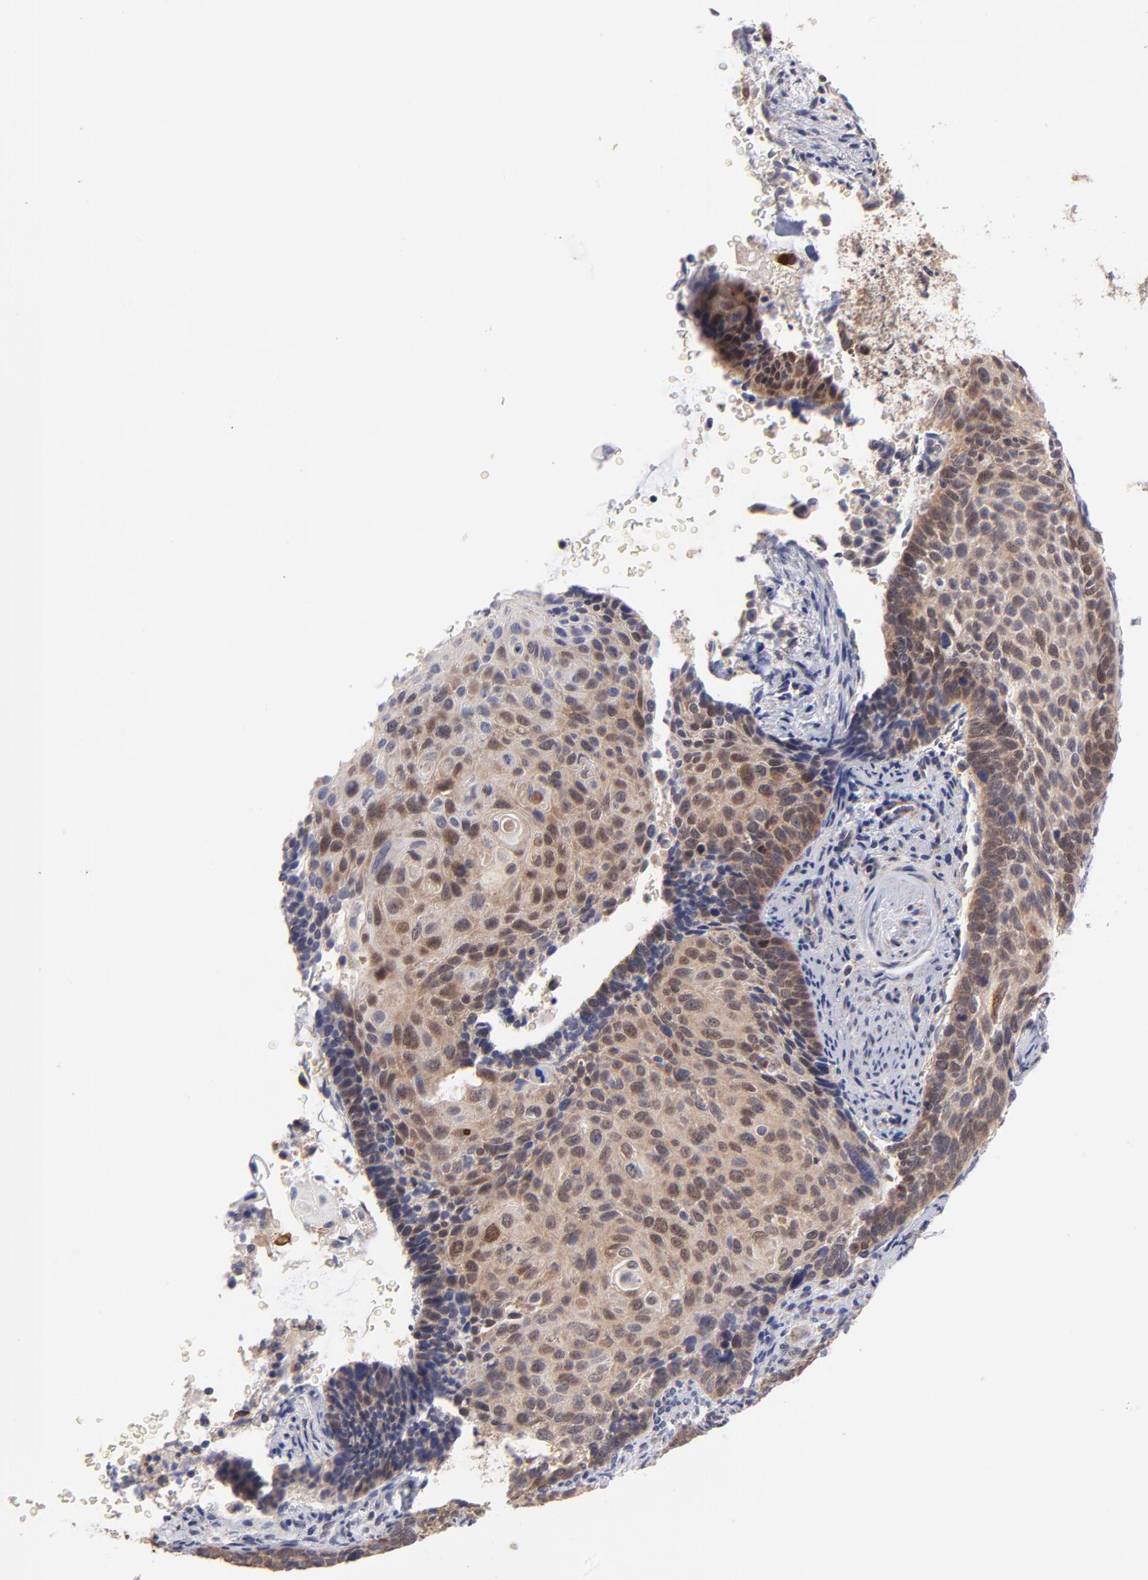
{"staining": {"intensity": "moderate", "quantity": ">75%", "location": "cytoplasmic/membranous"}, "tissue": "cervical cancer", "cell_type": "Tumor cells", "image_type": "cancer", "snomed": [{"axis": "morphology", "description": "Squamous cell carcinoma, NOS"}, {"axis": "topography", "description": "Cervix"}], "caption": "Squamous cell carcinoma (cervical) stained with DAB immunohistochemistry (IHC) reveals medium levels of moderate cytoplasmic/membranous staining in about >75% of tumor cells. The staining was performed using DAB, with brown indicating positive protein expression. Nuclei are stained blue with hematoxylin.", "gene": "UBE2H", "patient": {"sex": "female", "age": 33}}